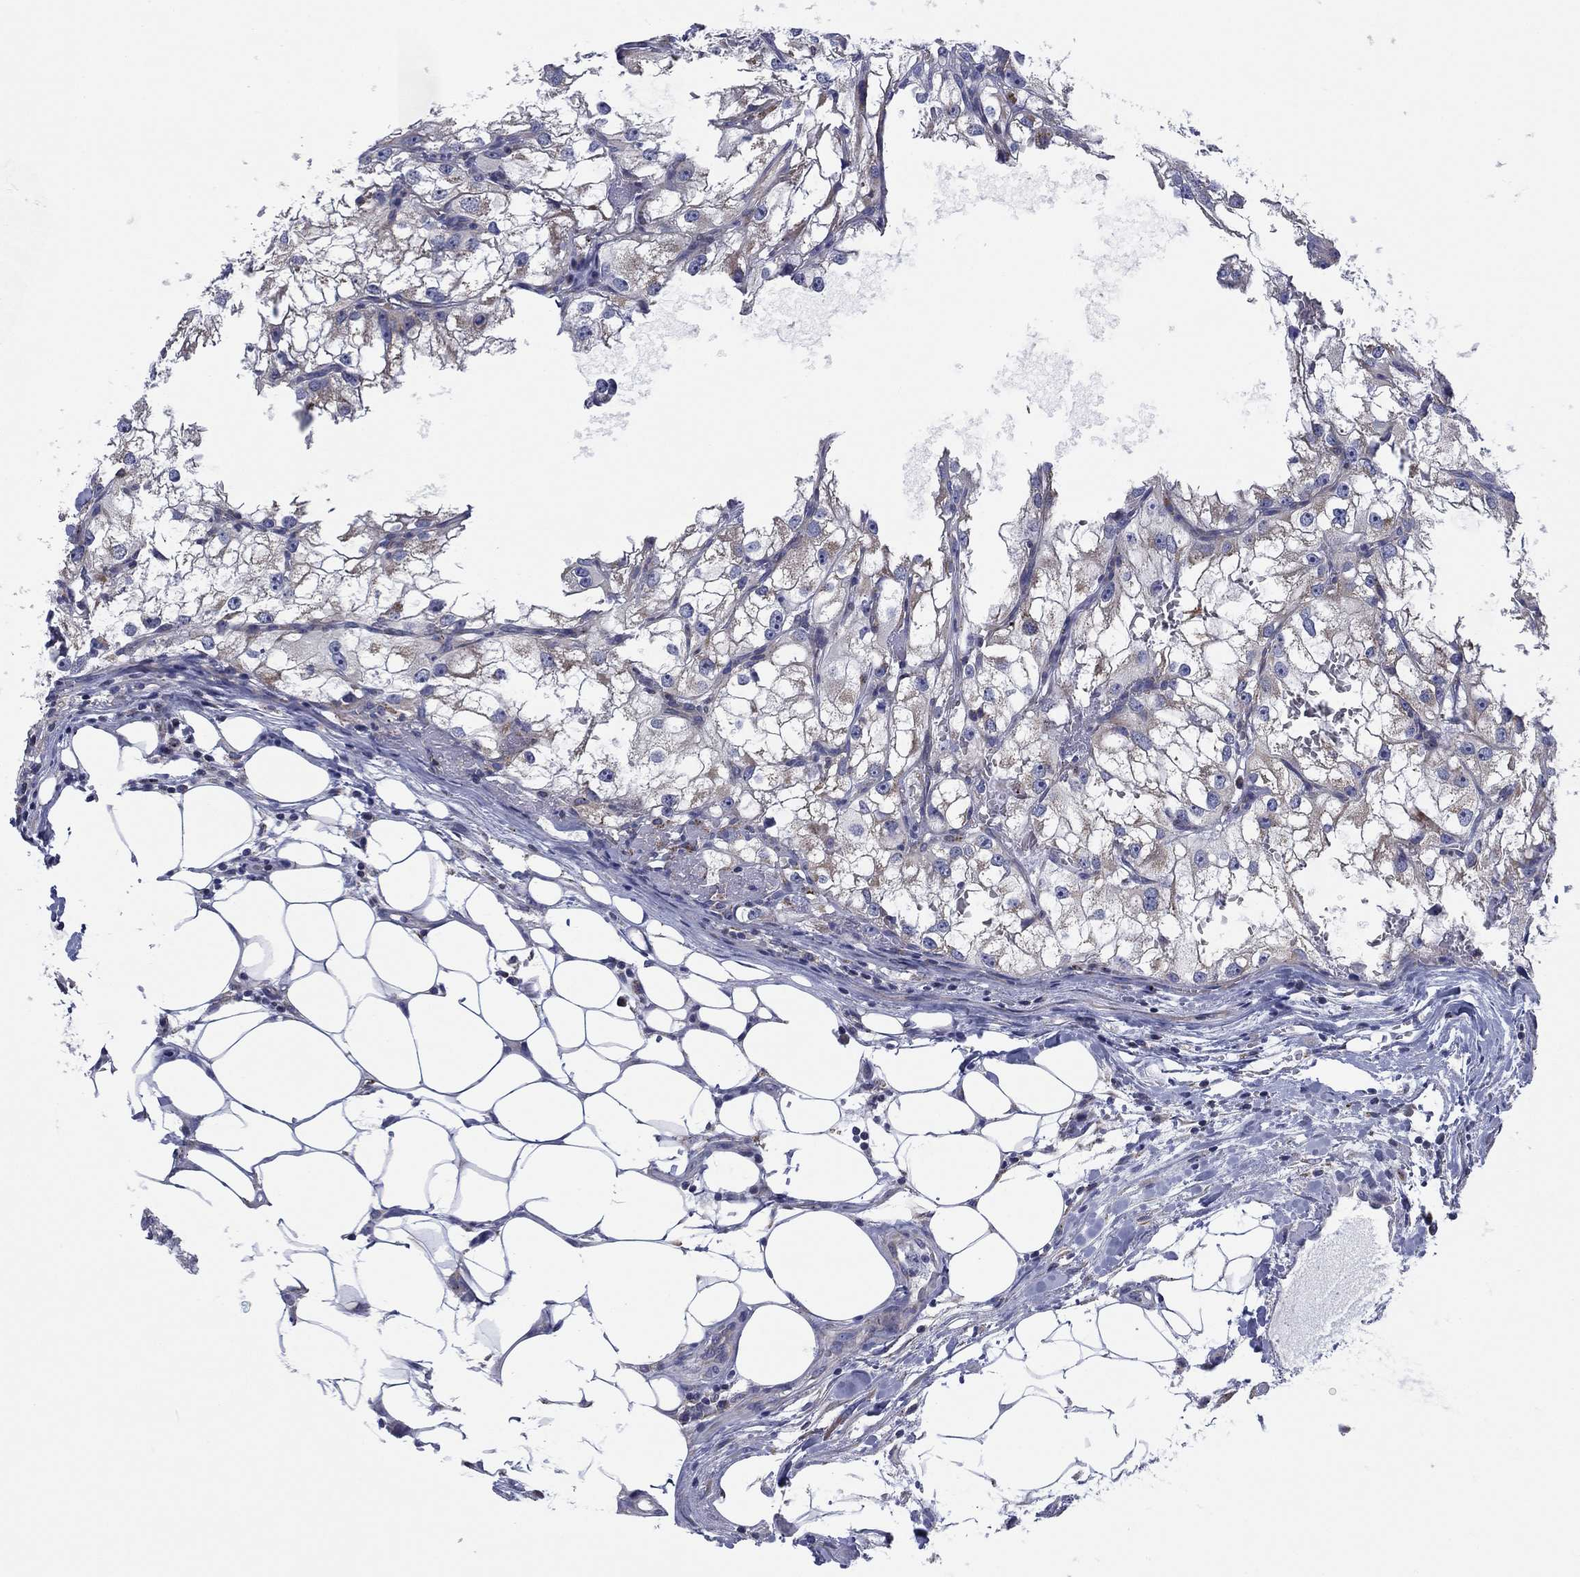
{"staining": {"intensity": "weak", "quantity": "<25%", "location": "cytoplasmic/membranous"}, "tissue": "renal cancer", "cell_type": "Tumor cells", "image_type": "cancer", "snomed": [{"axis": "morphology", "description": "Adenocarcinoma, NOS"}, {"axis": "topography", "description": "Kidney"}], "caption": "Immunohistochemistry of renal cancer (adenocarcinoma) shows no positivity in tumor cells.", "gene": "NACAD", "patient": {"sex": "male", "age": 59}}